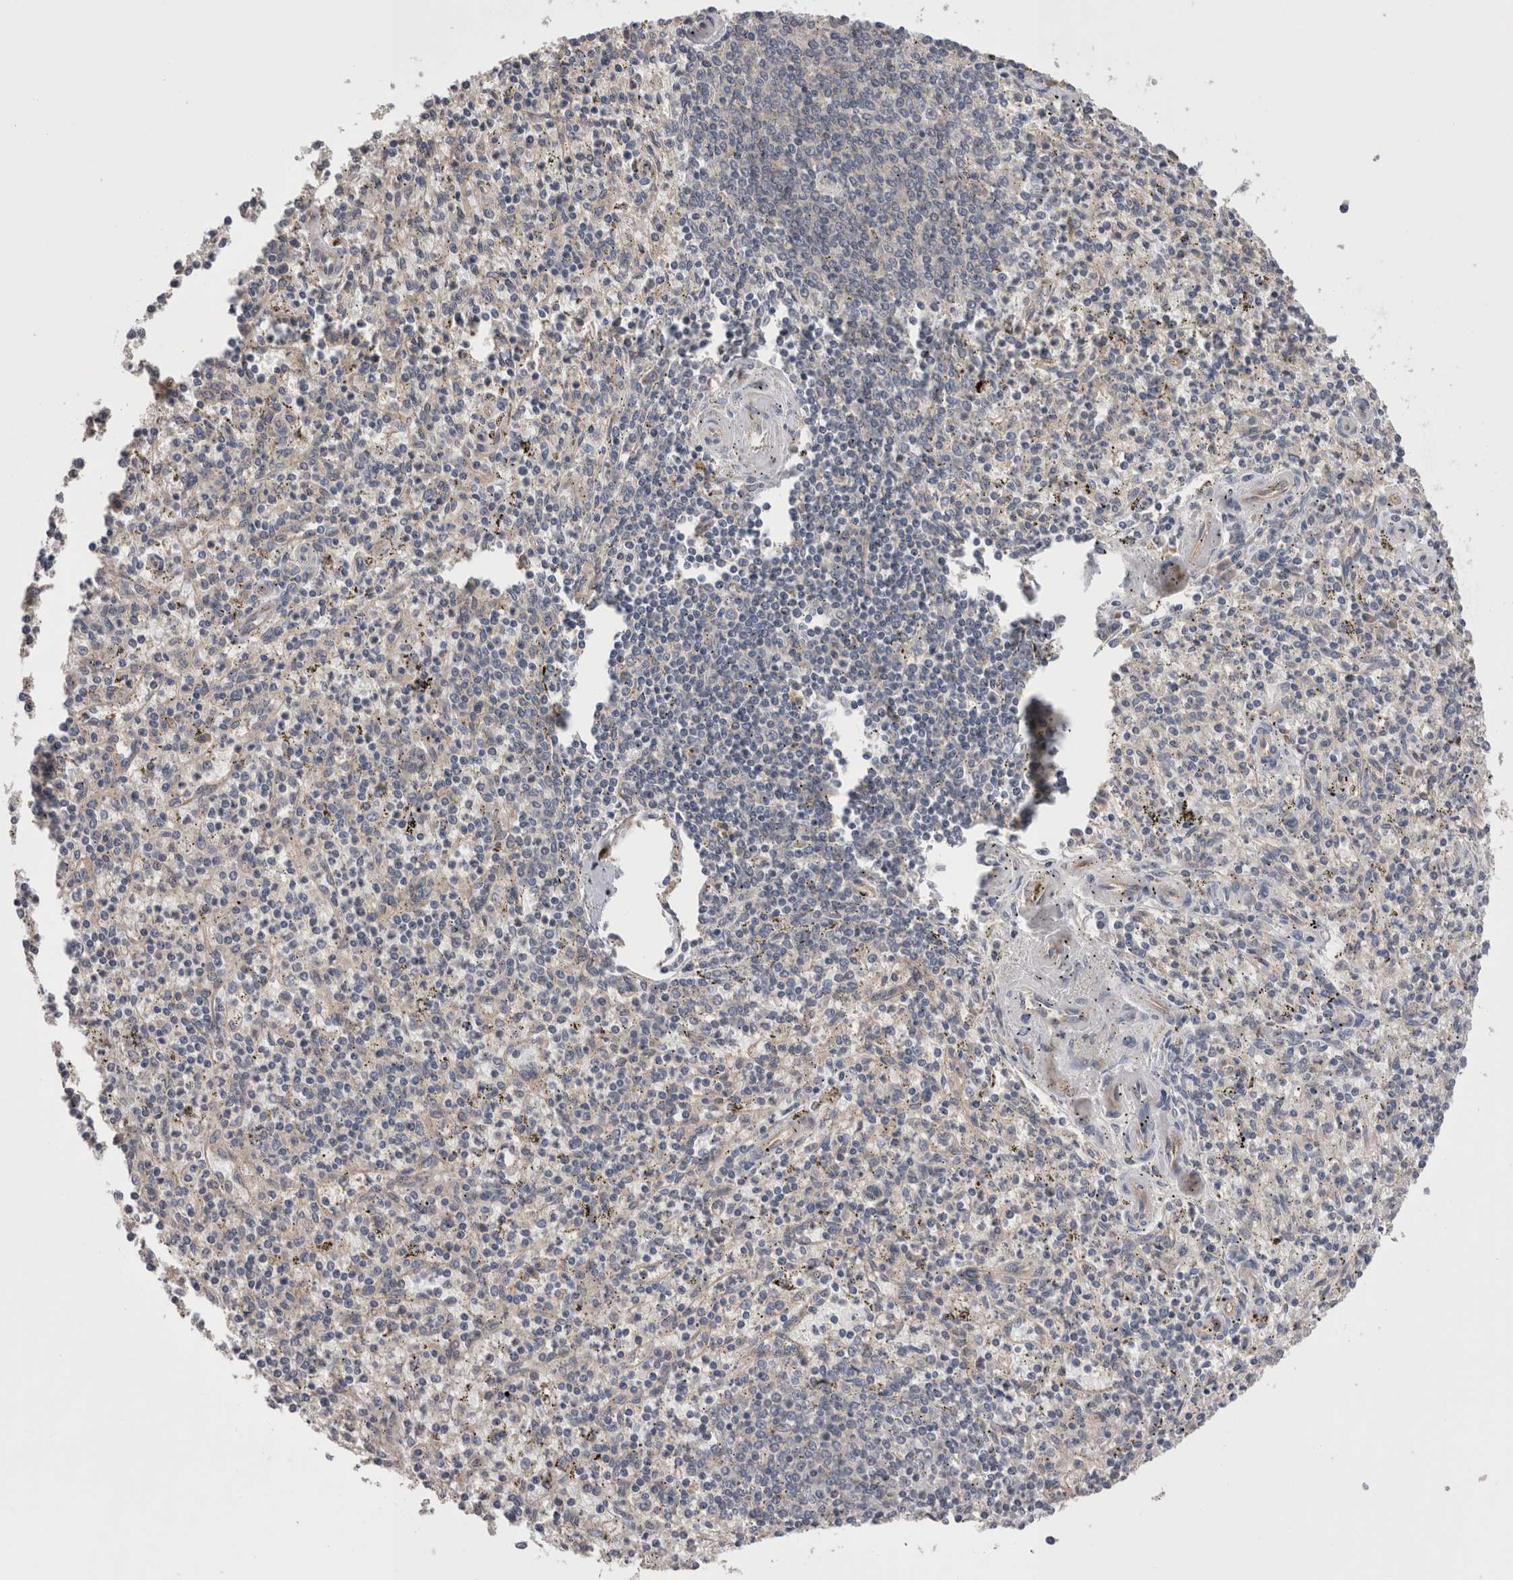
{"staining": {"intensity": "negative", "quantity": "none", "location": "none"}, "tissue": "spleen", "cell_type": "Cells in red pulp", "image_type": "normal", "snomed": [{"axis": "morphology", "description": "Normal tissue, NOS"}, {"axis": "topography", "description": "Spleen"}], "caption": "This is a image of immunohistochemistry staining of unremarkable spleen, which shows no positivity in cells in red pulp.", "gene": "DCTN6", "patient": {"sex": "male", "age": 72}}